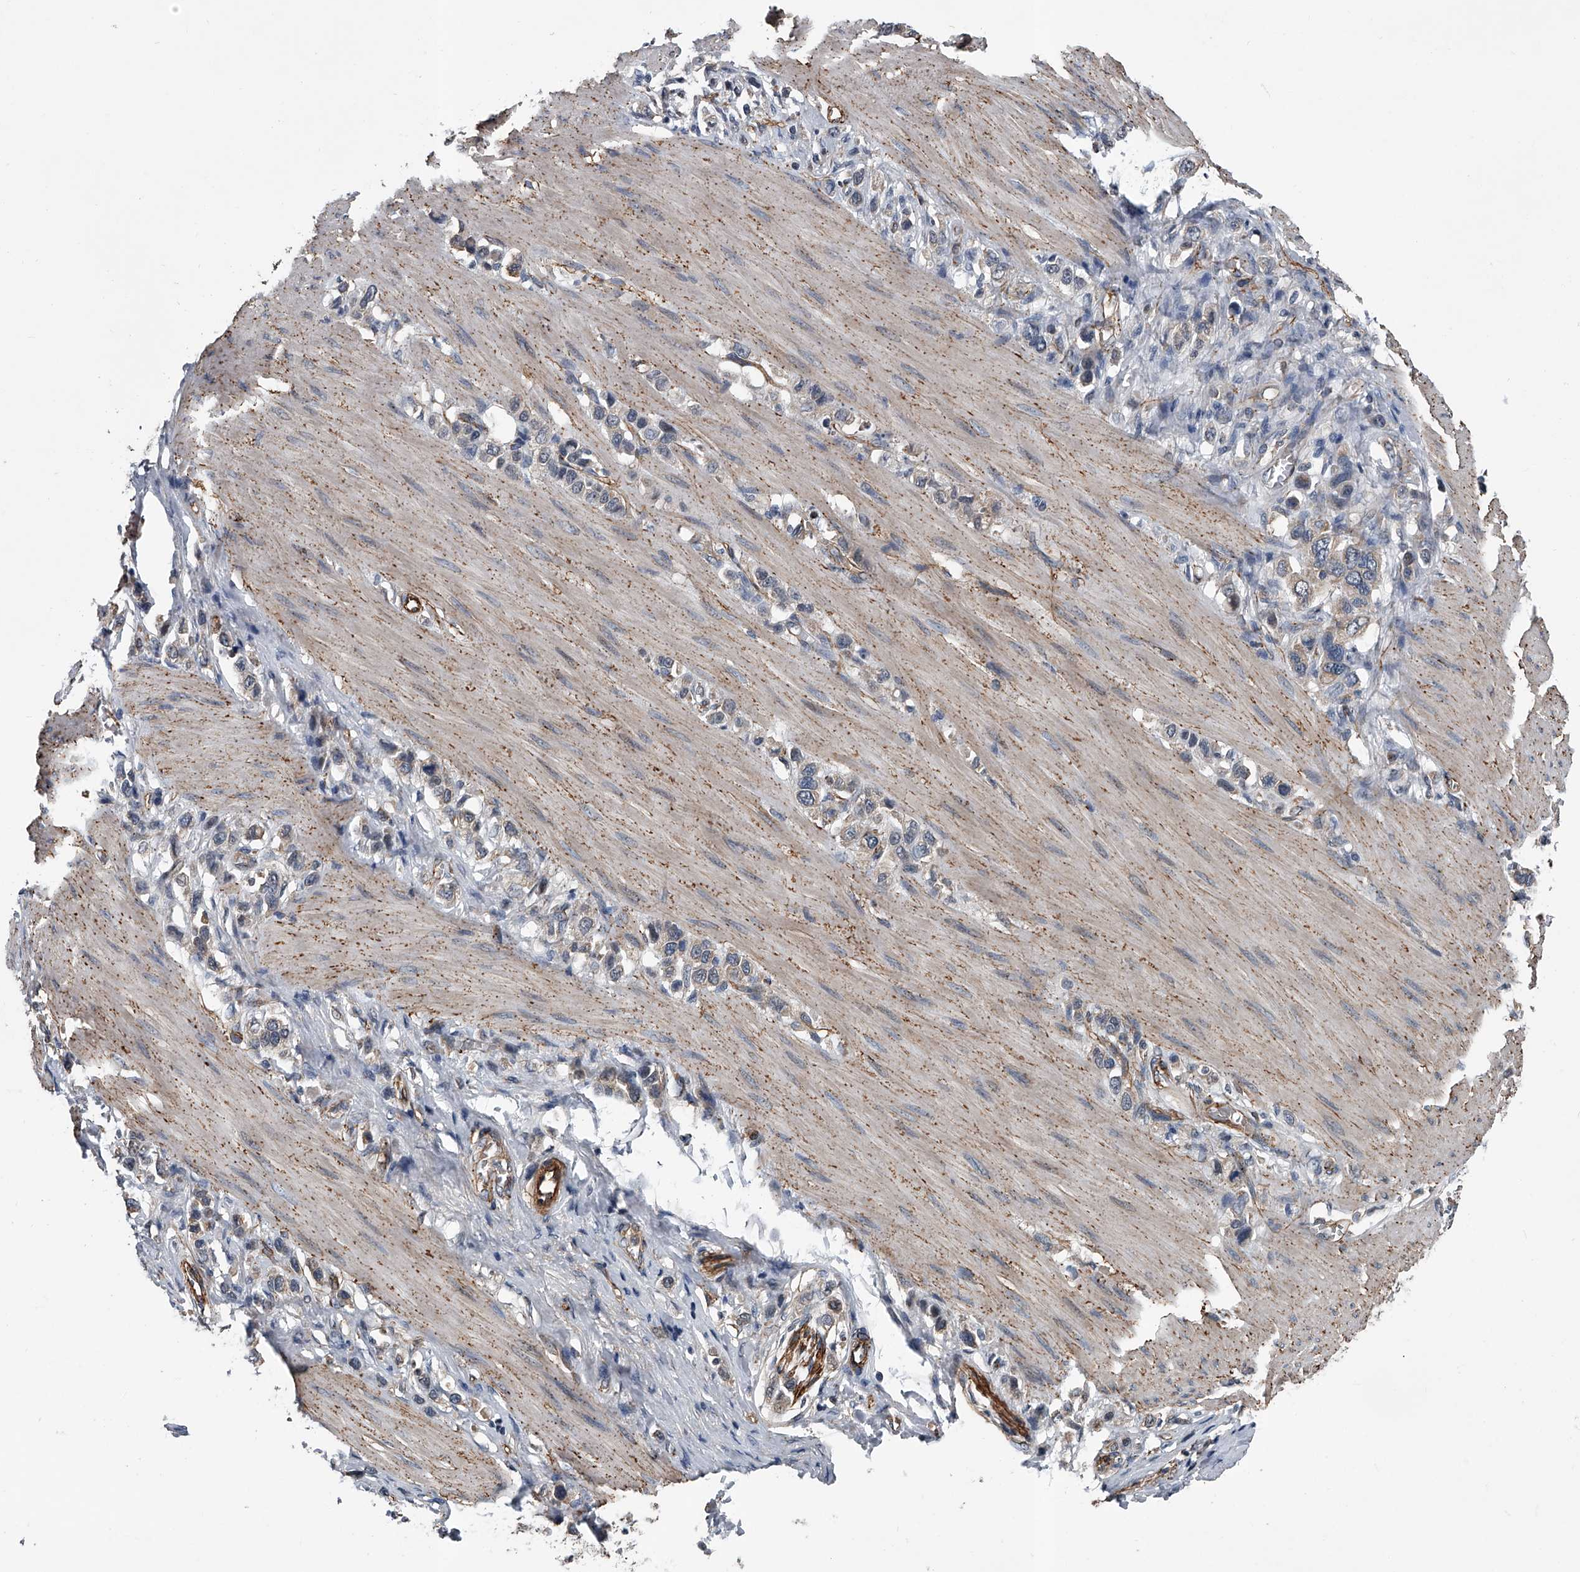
{"staining": {"intensity": "negative", "quantity": "none", "location": "none"}, "tissue": "stomach cancer", "cell_type": "Tumor cells", "image_type": "cancer", "snomed": [{"axis": "morphology", "description": "Adenocarcinoma, NOS"}, {"axis": "topography", "description": "Stomach"}], "caption": "Tumor cells show no significant protein staining in adenocarcinoma (stomach). Brightfield microscopy of immunohistochemistry (IHC) stained with DAB (3,3'-diaminobenzidine) (brown) and hematoxylin (blue), captured at high magnification.", "gene": "LDLRAD2", "patient": {"sex": "female", "age": 65}}